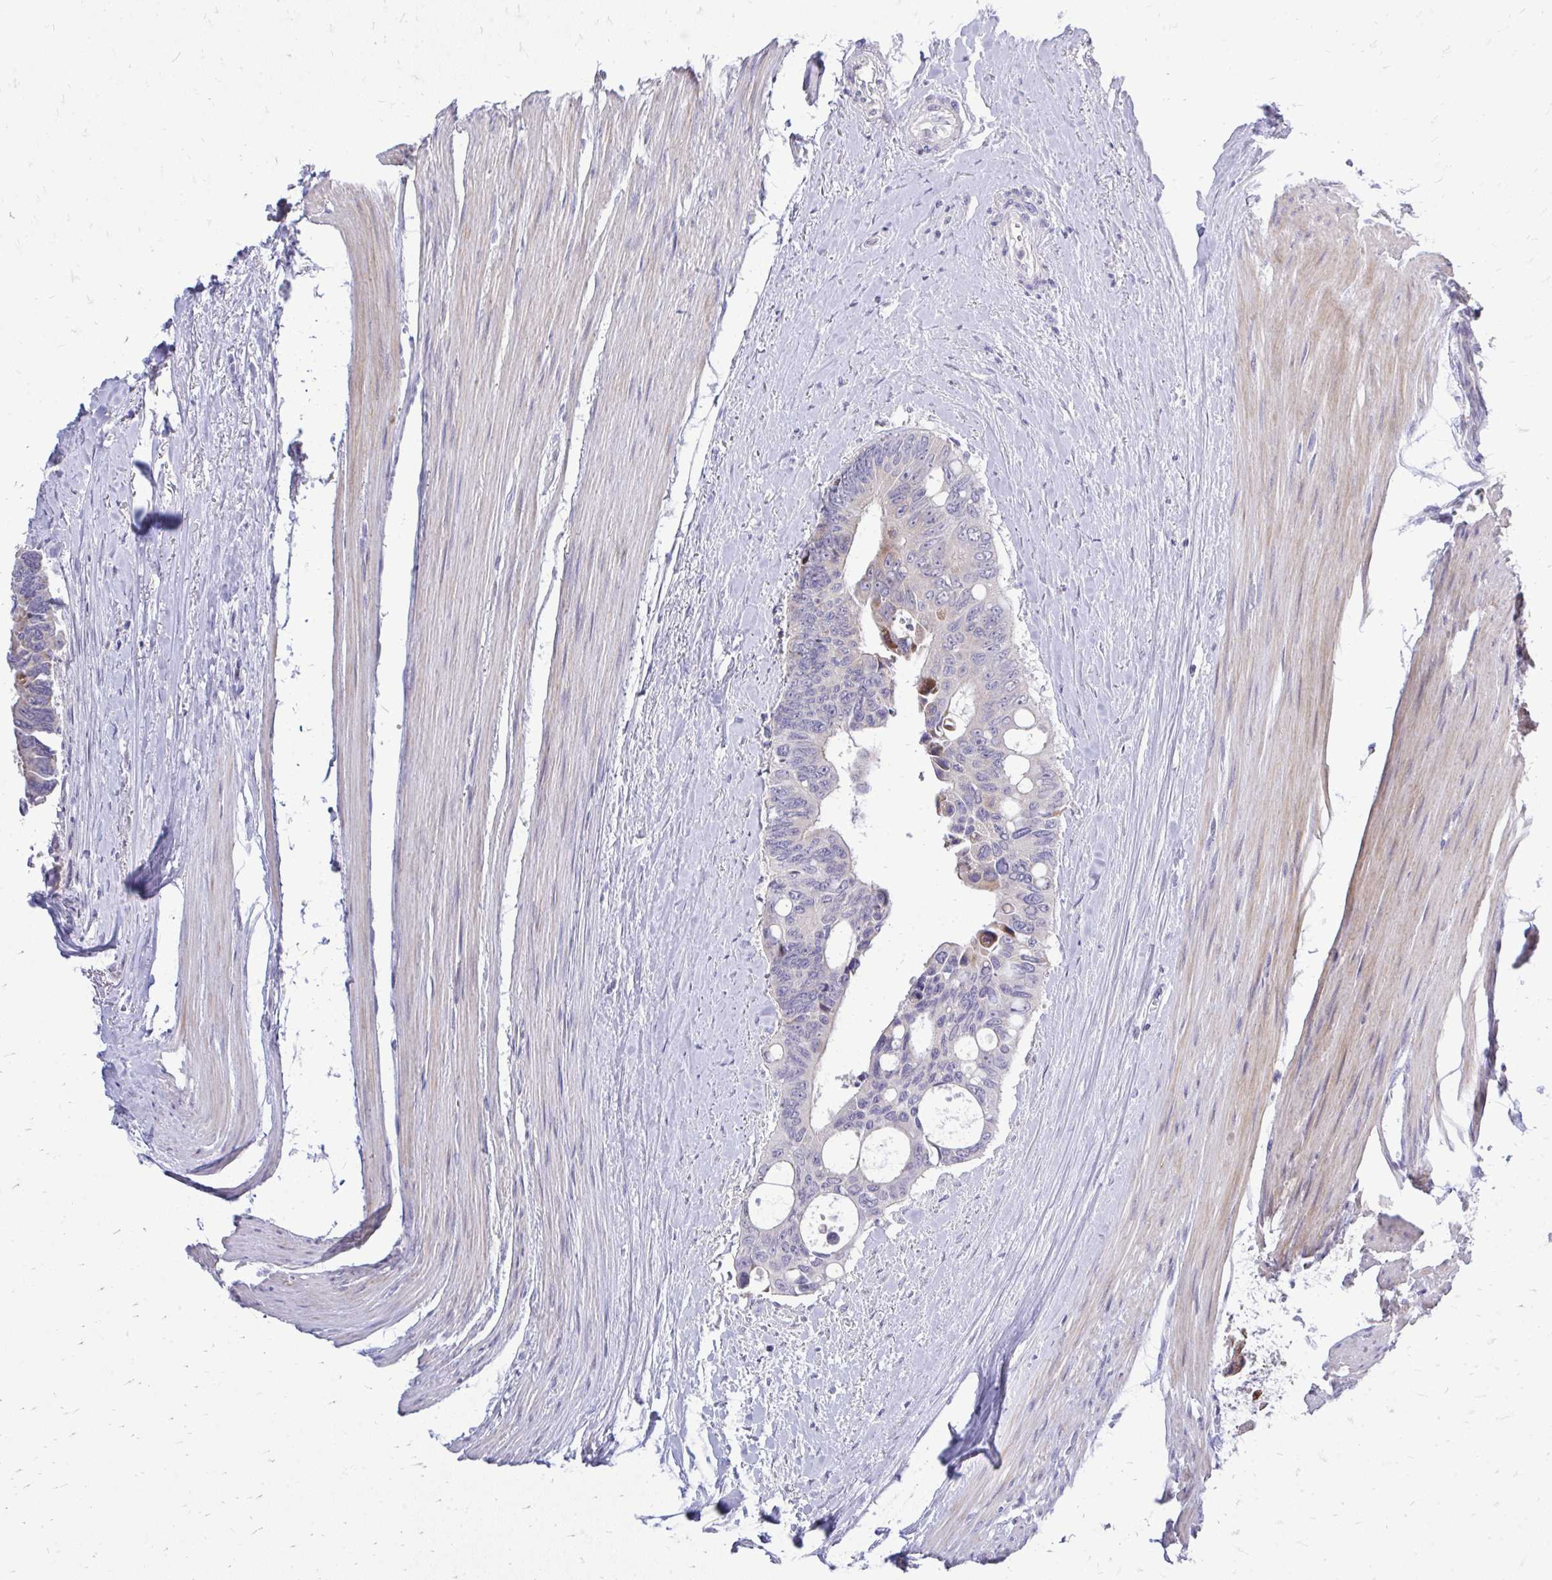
{"staining": {"intensity": "negative", "quantity": "none", "location": "none"}, "tissue": "colorectal cancer", "cell_type": "Tumor cells", "image_type": "cancer", "snomed": [{"axis": "morphology", "description": "Adenocarcinoma, NOS"}, {"axis": "topography", "description": "Rectum"}], "caption": "Immunohistochemistry of colorectal cancer (adenocarcinoma) shows no staining in tumor cells.", "gene": "OR8D1", "patient": {"sex": "male", "age": 76}}